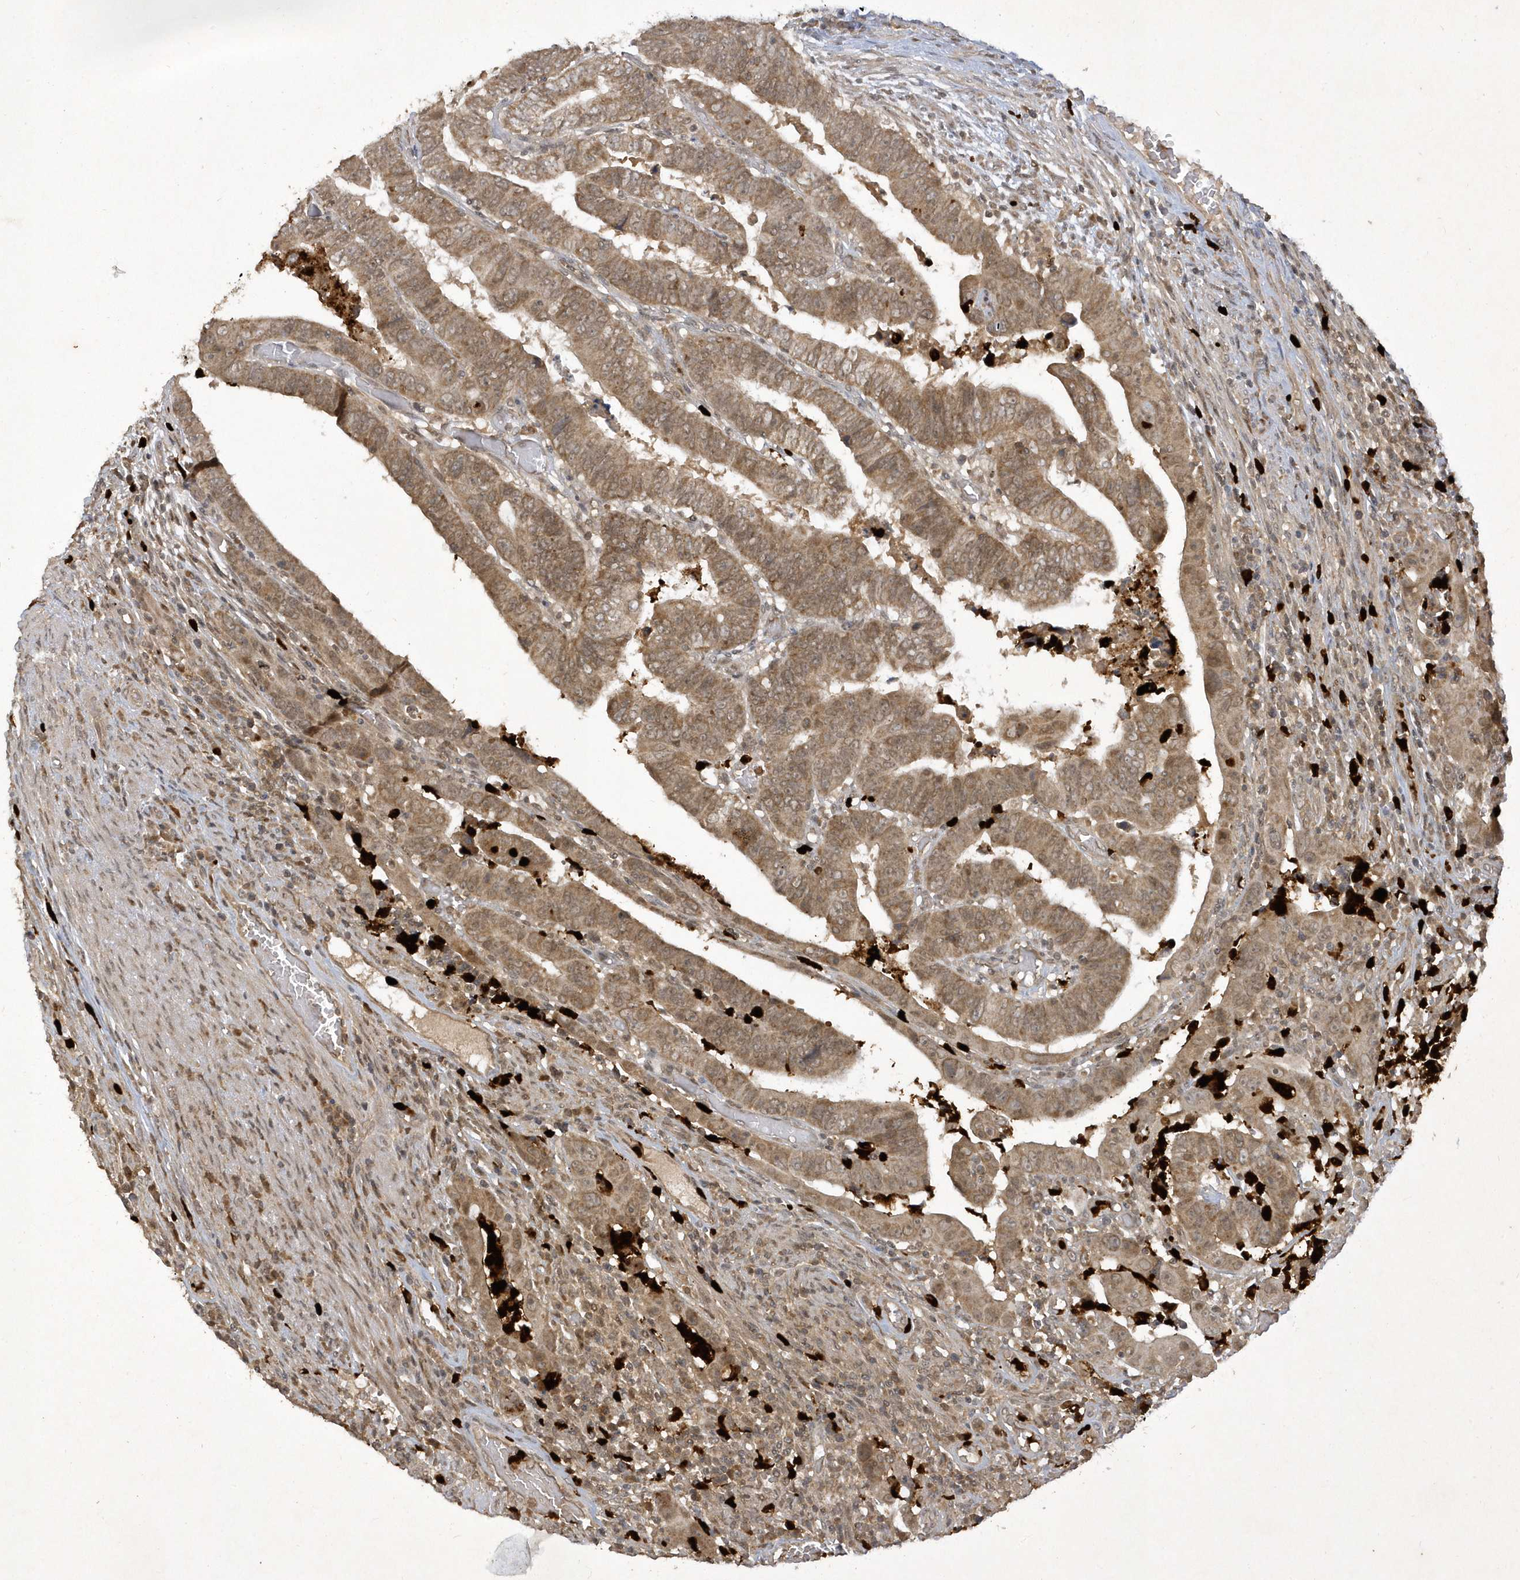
{"staining": {"intensity": "moderate", "quantity": ">75%", "location": "cytoplasmic/membranous"}, "tissue": "colorectal cancer", "cell_type": "Tumor cells", "image_type": "cancer", "snomed": [{"axis": "morphology", "description": "Normal tissue, NOS"}, {"axis": "morphology", "description": "Adenocarcinoma, NOS"}, {"axis": "topography", "description": "Rectum"}], "caption": "Colorectal cancer stained for a protein (brown) demonstrates moderate cytoplasmic/membranous positive expression in approximately >75% of tumor cells.", "gene": "ZNF213", "patient": {"sex": "female", "age": 65}}